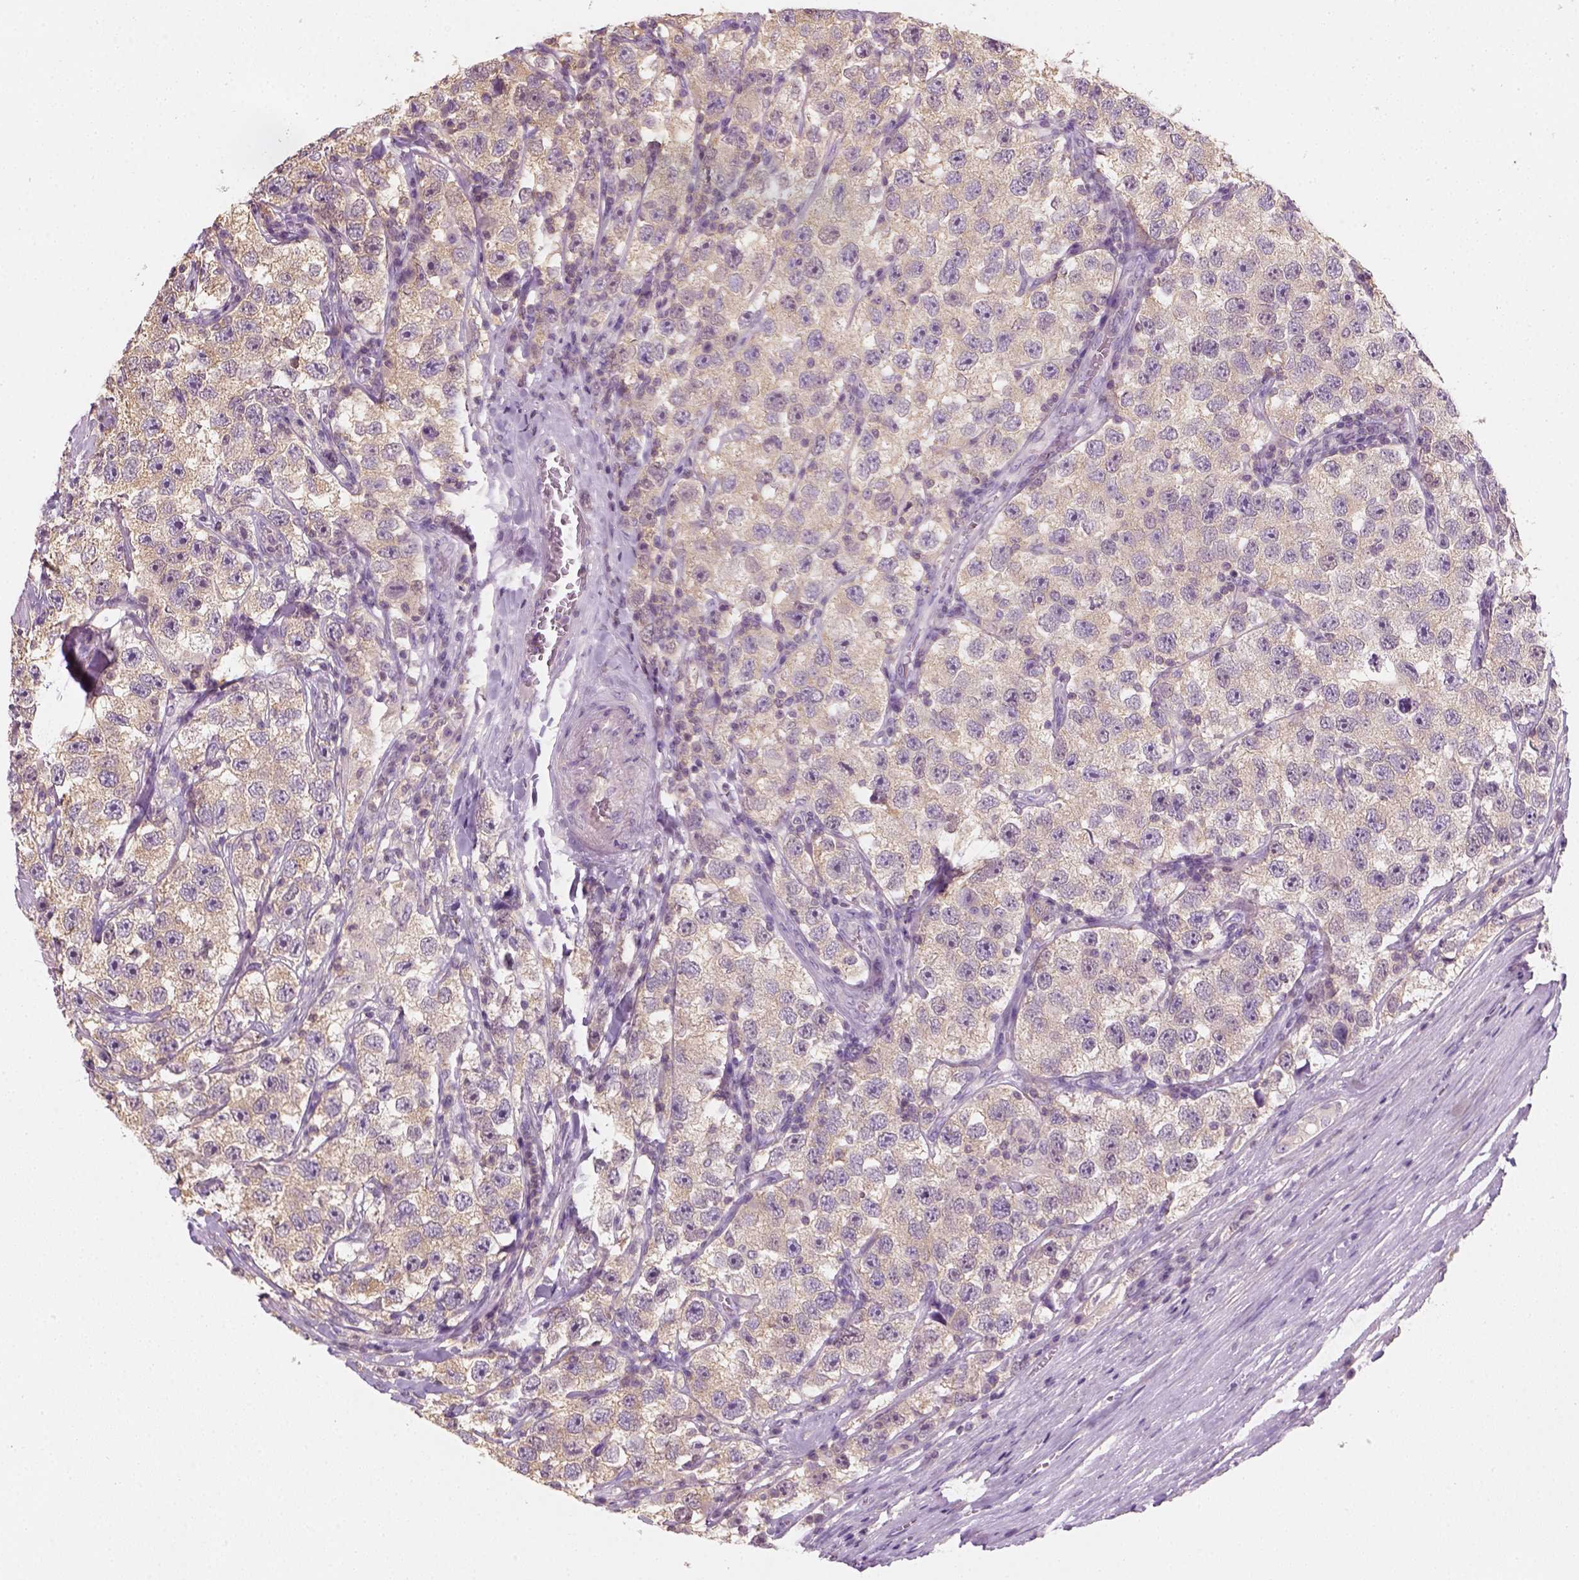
{"staining": {"intensity": "negative", "quantity": "none", "location": "none"}, "tissue": "testis cancer", "cell_type": "Tumor cells", "image_type": "cancer", "snomed": [{"axis": "morphology", "description": "Seminoma, NOS"}, {"axis": "topography", "description": "Testis"}], "caption": "Tumor cells show no significant protein positivity in testis seminoma.", "gene": "EPHB1", "patient": {"sex": "male", "age": 26}}